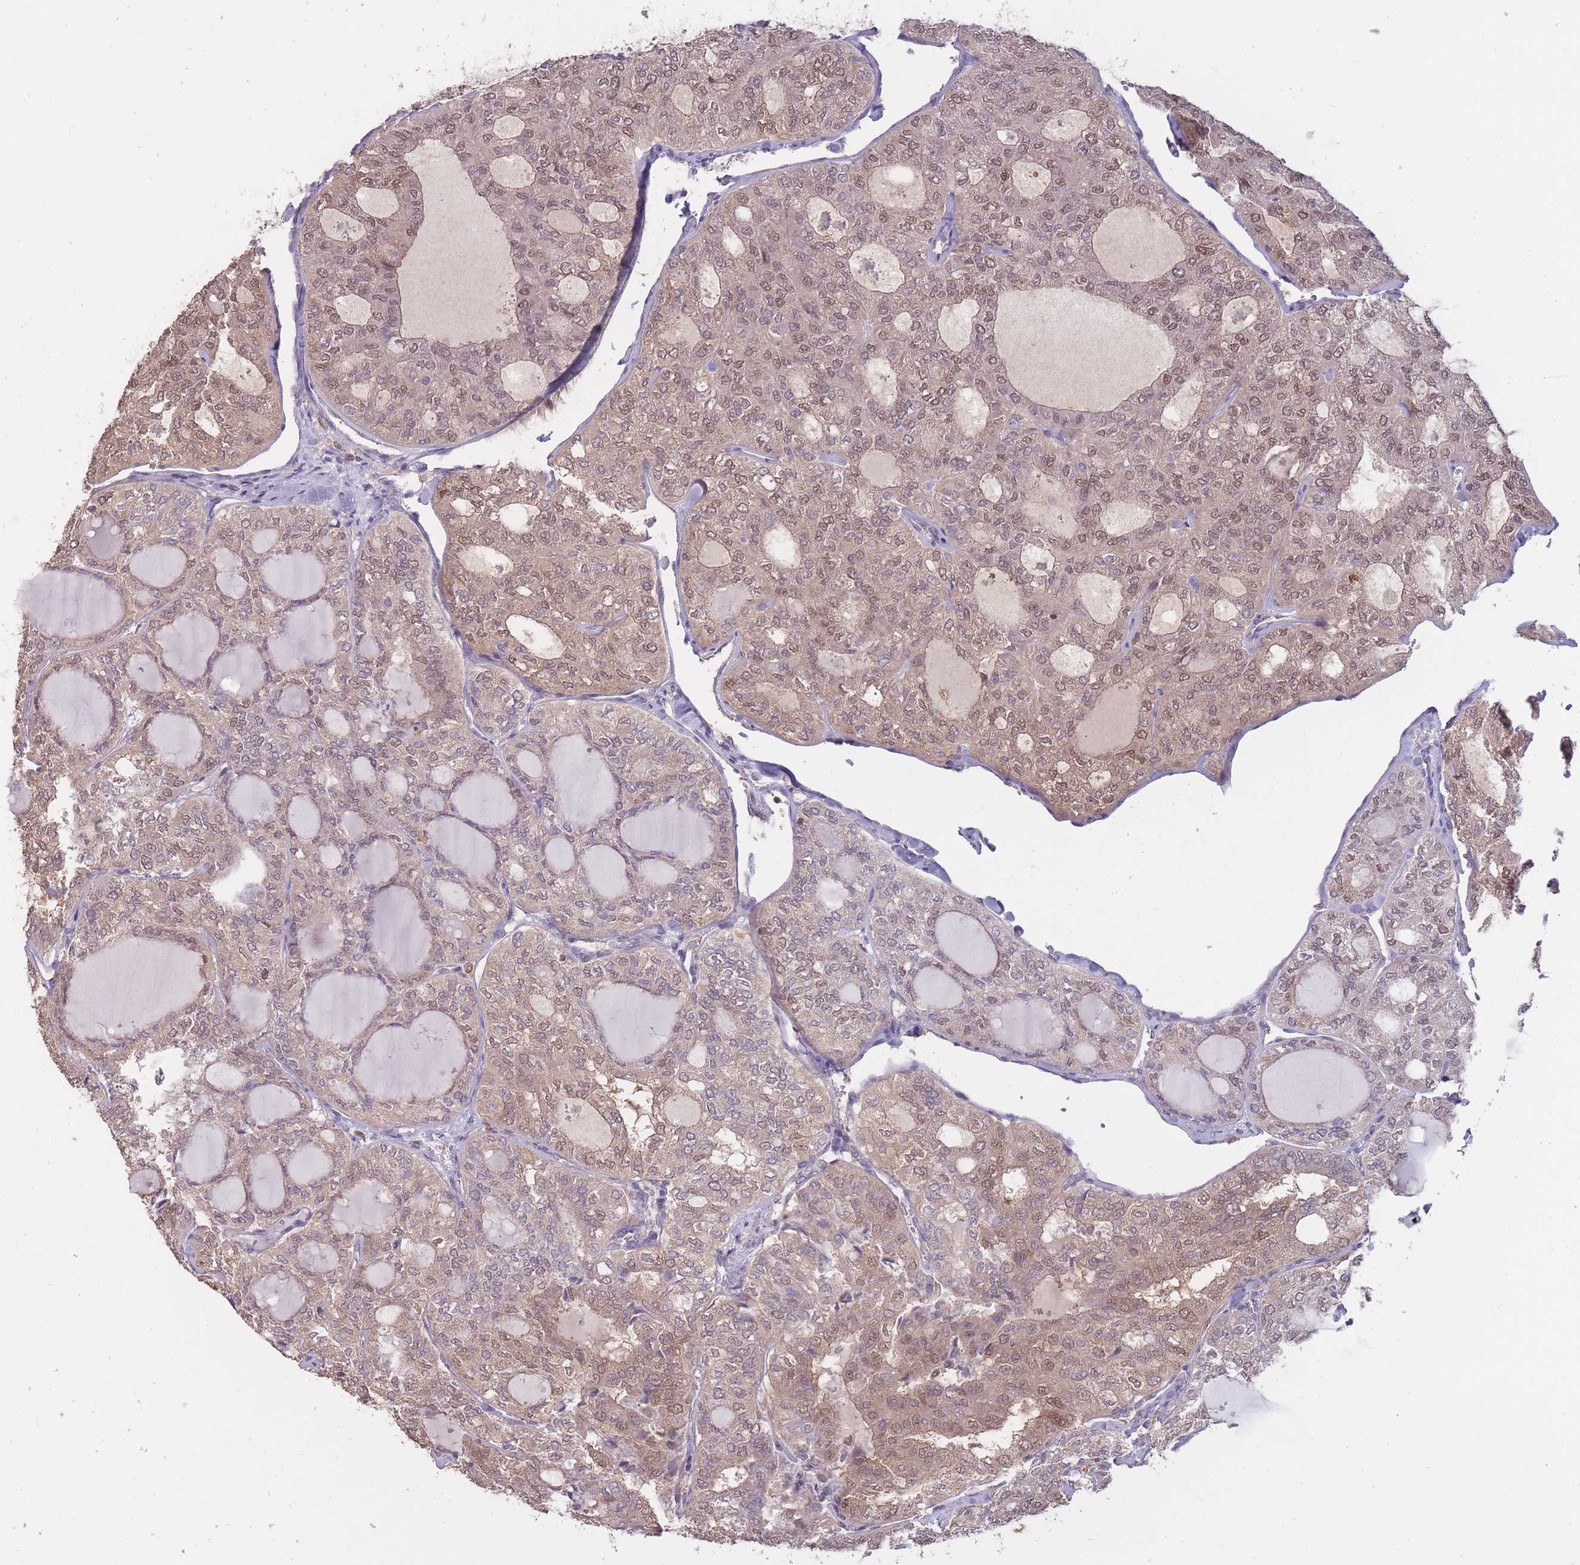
{"staining": {"intensity": "weak", "quantity": ">75%", "location": "cytoplasmic/membranous,nuclear"}, "tissue": "thyroid cancer", "cell_type": "Tumor cells", "image_type": "cancer", "snomed": [{"axis": "morphology", "description": "Follicular adenoma carcinoma, NOS"}, {"axis": "topography", "description": "Thyroid gland"}], "caption": "The image exhibits a brown stain indicating the presence of a protein in the cytoplasmic/membranous and nuclear of tumor cells in thyroid cancer (follicular adenoma carcinoma).", "gene": "GMIP", "patient": {"sex": "male", "age": 75}}